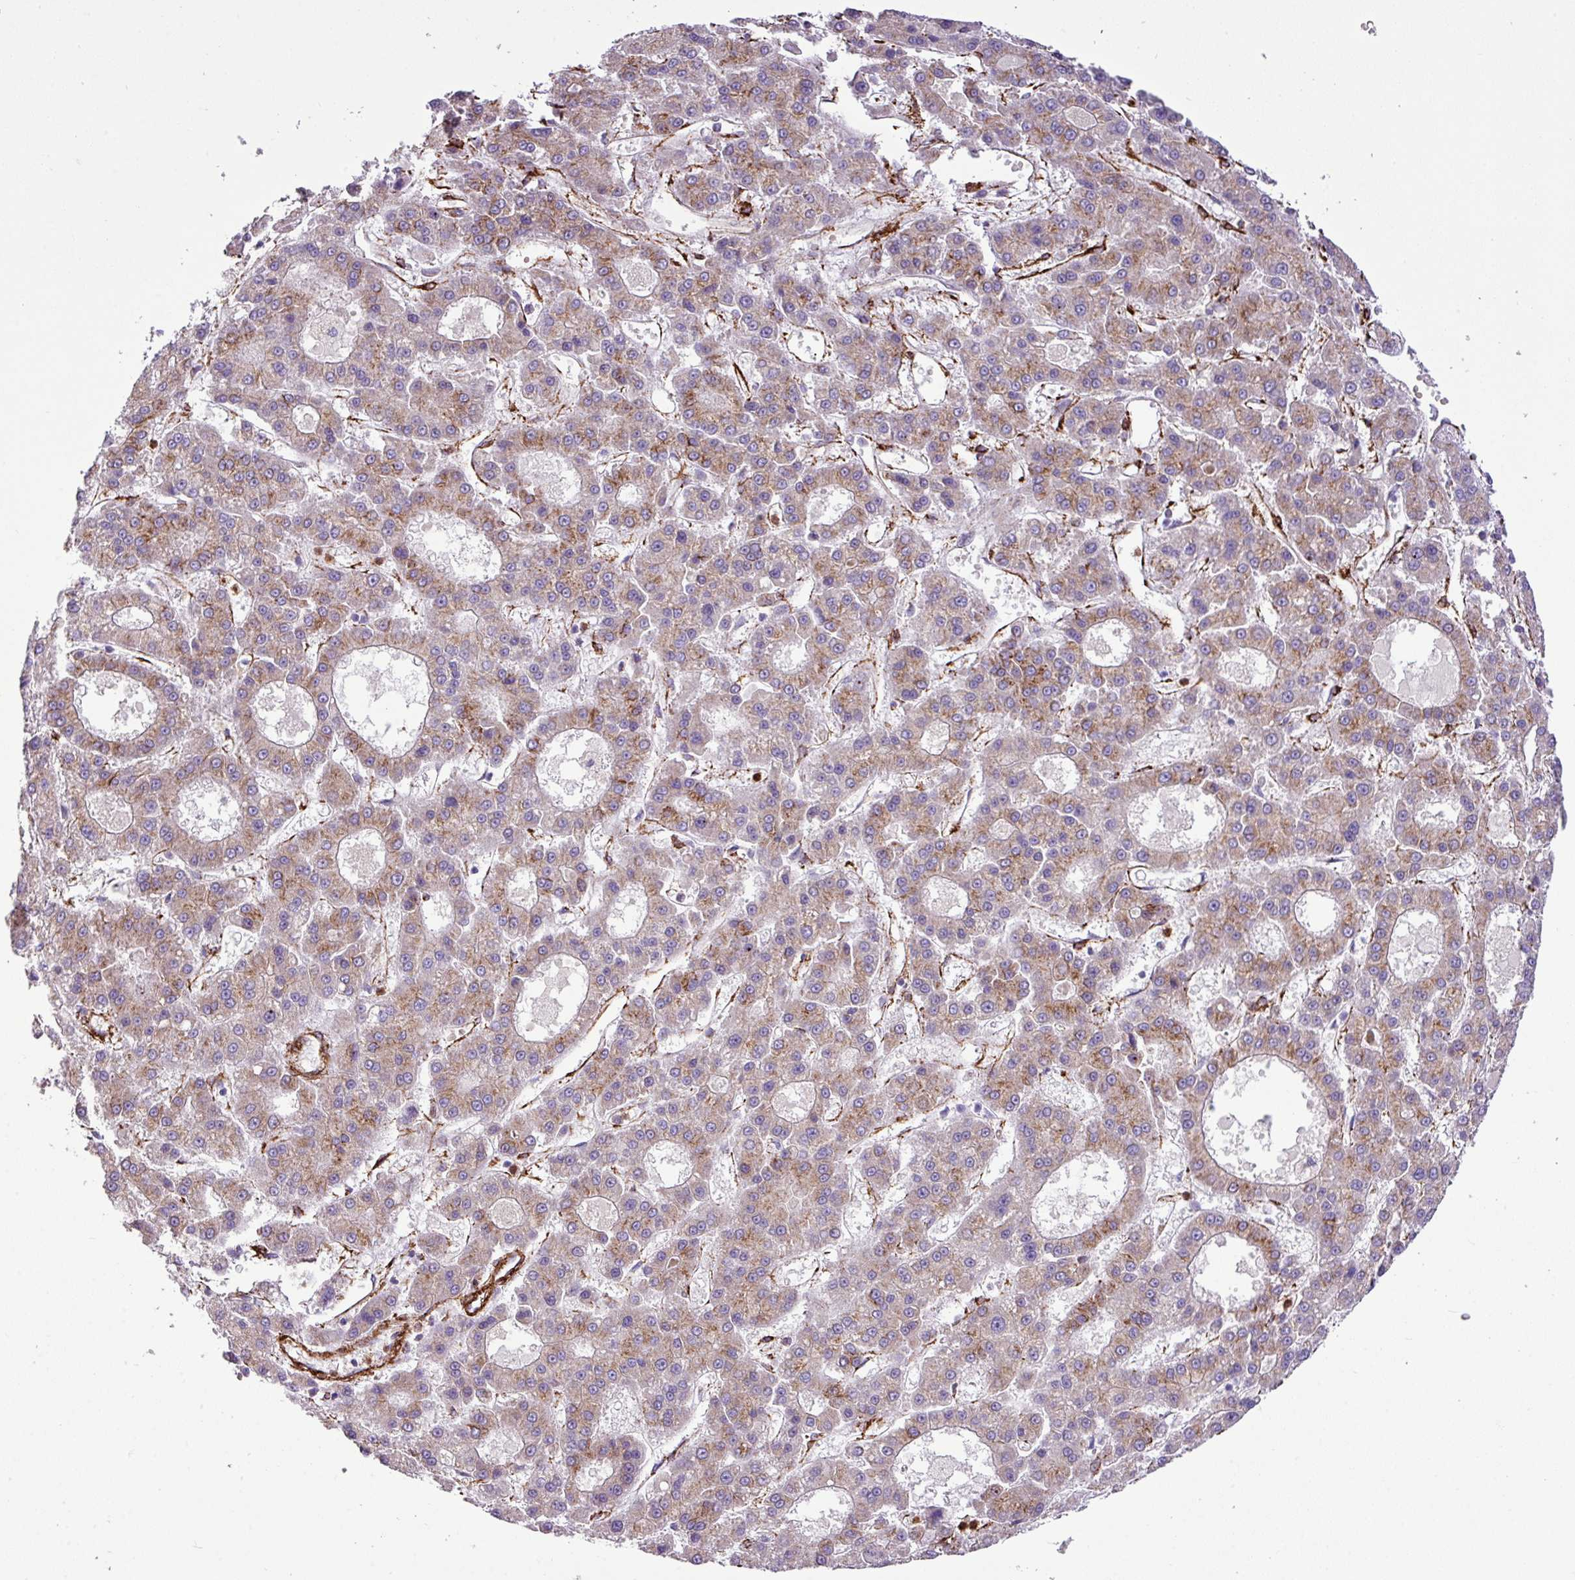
{"staining": {"intensity": "moderate", "quantity": ">75%", "location": "cytoplasmic/membranous"}, "tissue": "liver cancer", "cell_type": "Tumor cells", "image_type": "cancer", "snomed": [{"axis": "morphology", "description": "Carcinoma, Hepatocellular, NOS"}, {"axis": "topography", "description": "Liver"}], "caption": "About >75% of tumor cells in human liver cancer display moderate cytoplasmic/membranous protein positivity as visualized by brown immunohistochemical staining.", "gene": "FAM47E", "patient": {"sex": "male", "age": 70}}